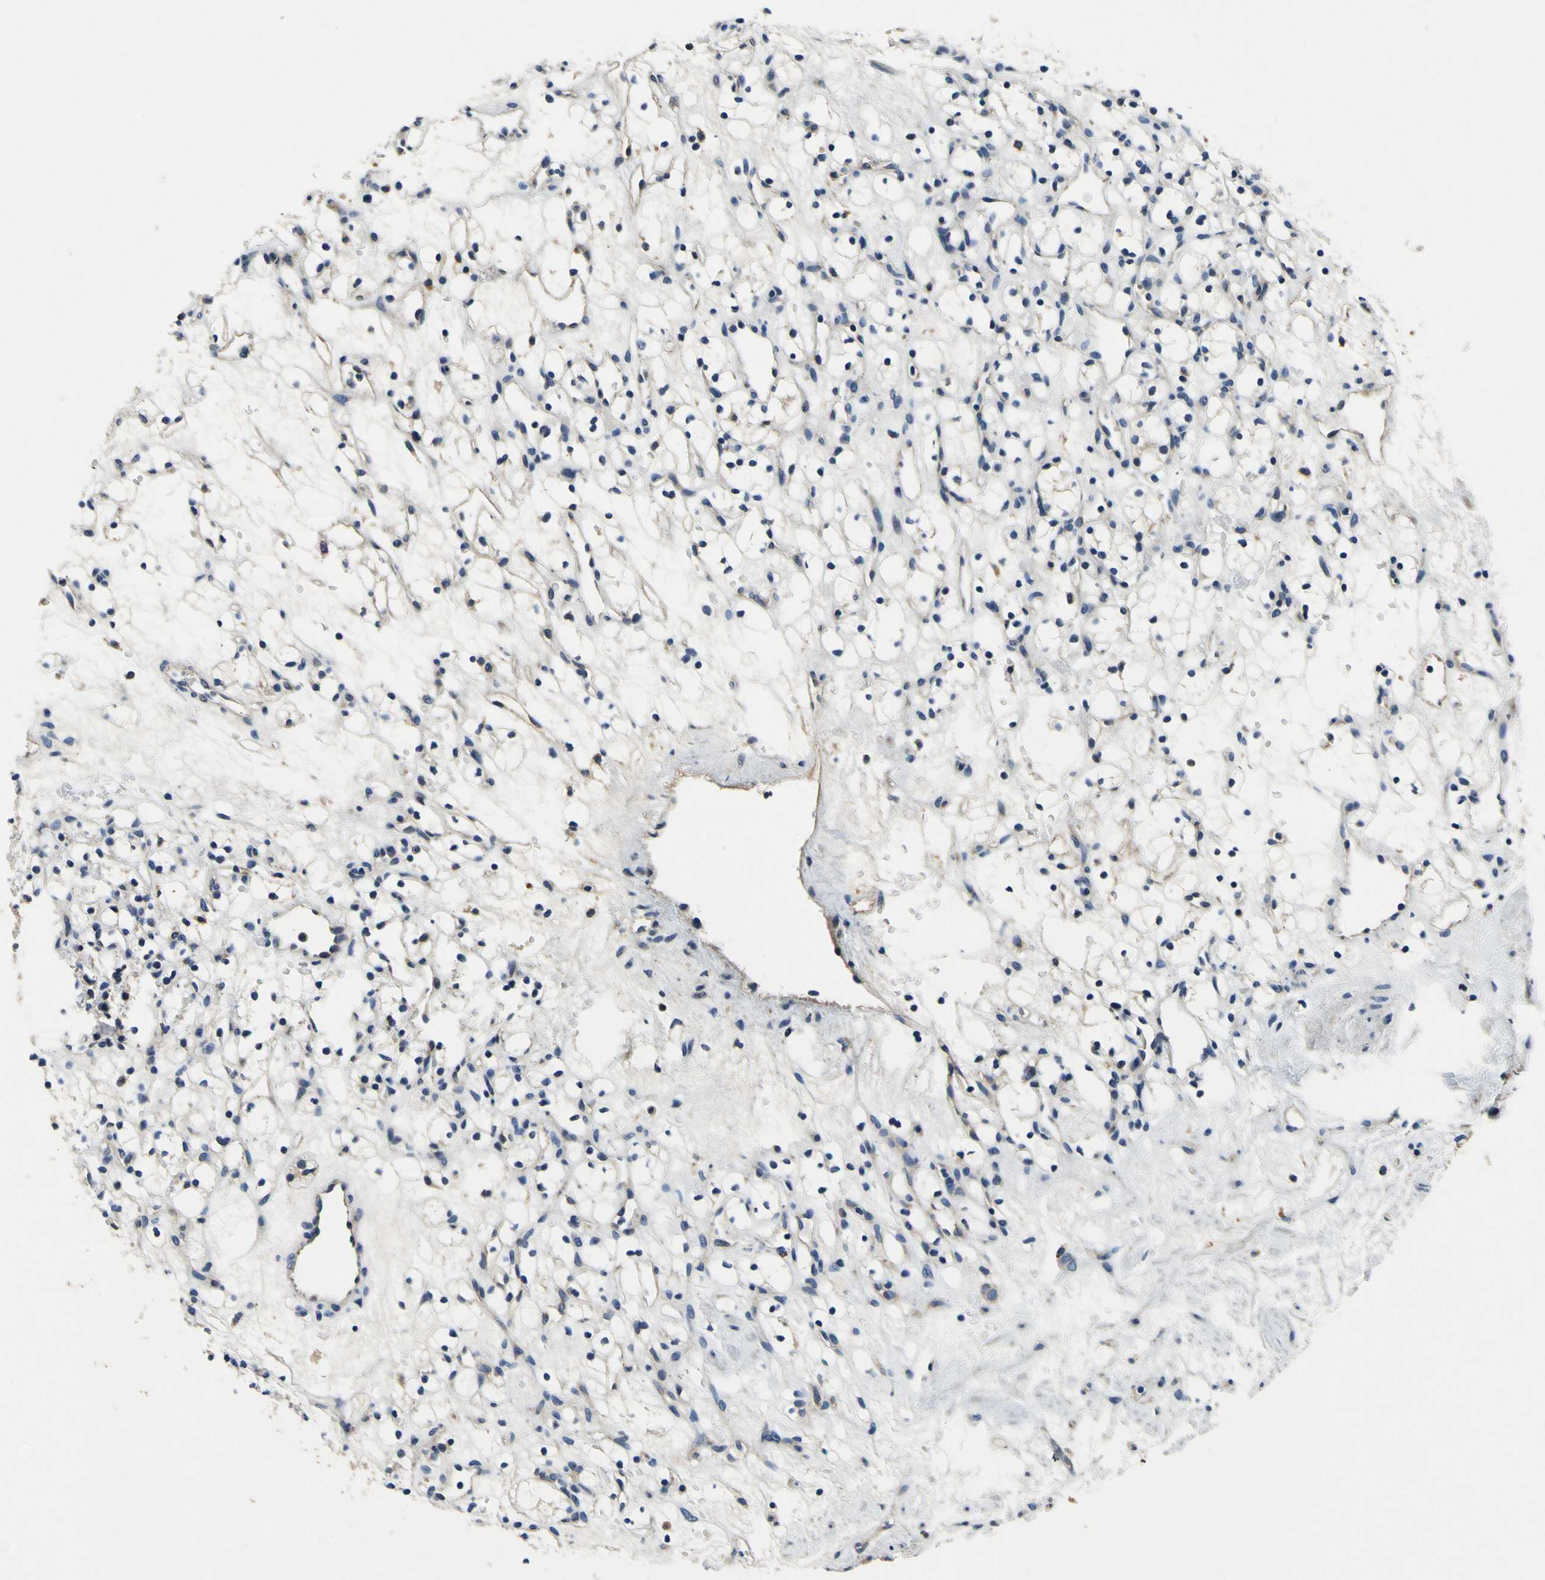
{"staining": {"intensity": "negative", "quantity": "none", "location": "none"}, "tissue": "renal cancer", "cell_type": "Tumor cells", "image_type": "cancer", "snomed": [{"axis": "morphology", "description": "Adenocarcinoma, NOS"}, {"axis": "topography", "description": "Kidney"}], "caption": "Human renal cancer stained for a protein using immunohistochemistry (IHC) demonstrates no positivity in tumor cells.", "gene": "EPHB4", "patient": {"sex": "female", "age": 60}}